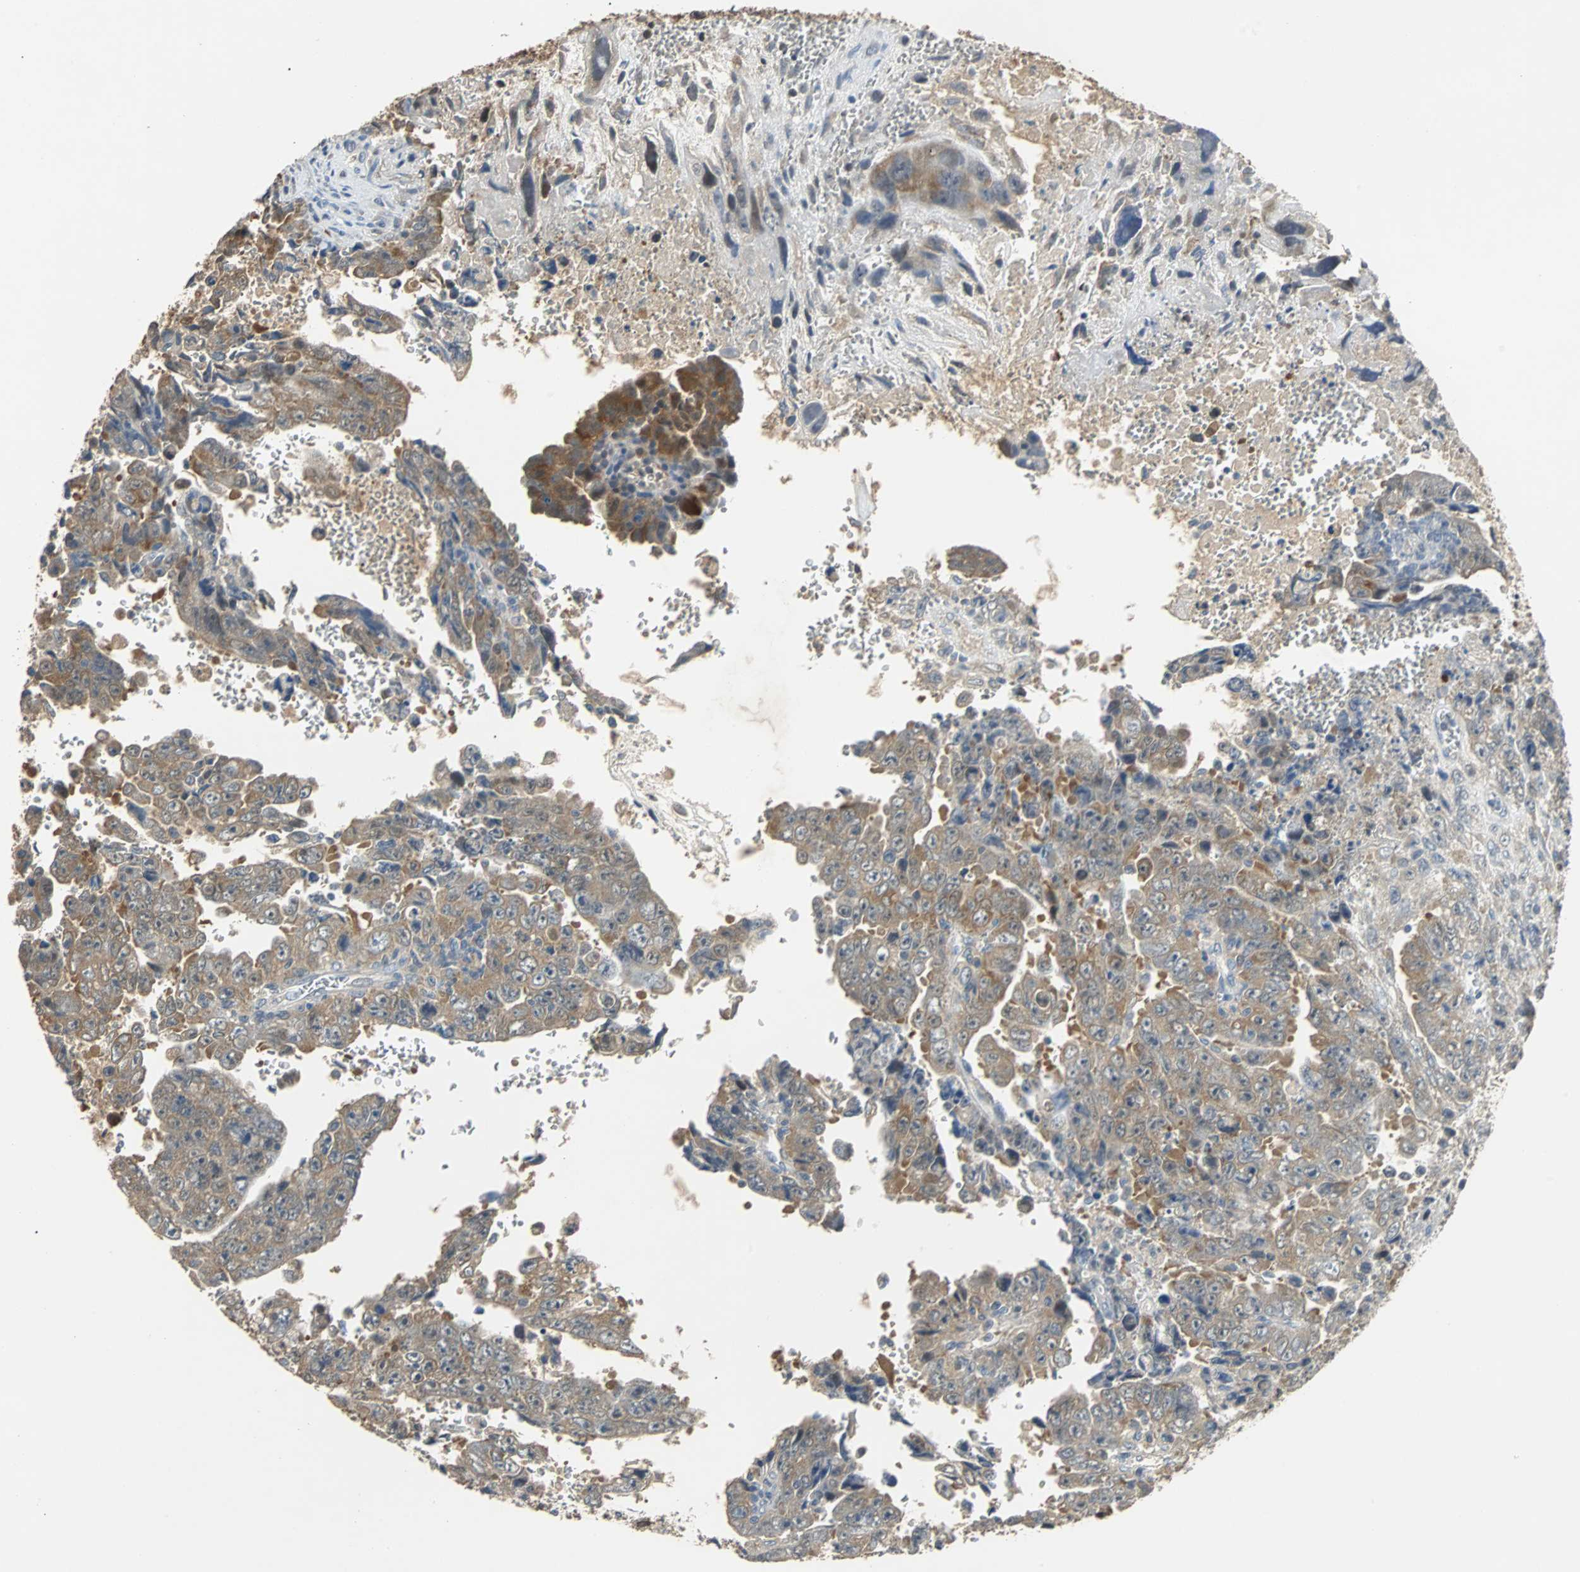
{"staining": {"intensity": "strong", "quantity": ">75%", "location": "cytoplasmic/membranous"}, "tissue": "testis cancer", "cell_type": "Tumor cells", "image_type": "cancer", "snomed": [{"axis": "morphology", "description": "Carcinoma, Embryonal, NOS"}, {"axis": "topography", "description": "Testis"}], "caption": "Embryonal carcinoma (testis) stained with immunohistochemistry (IHC) exhibits strong cytoplasmic/membranous staining in about >75% of tumor cells.", "gene": "ABHD2", "patient": {"sex": "male", "age": 28}}